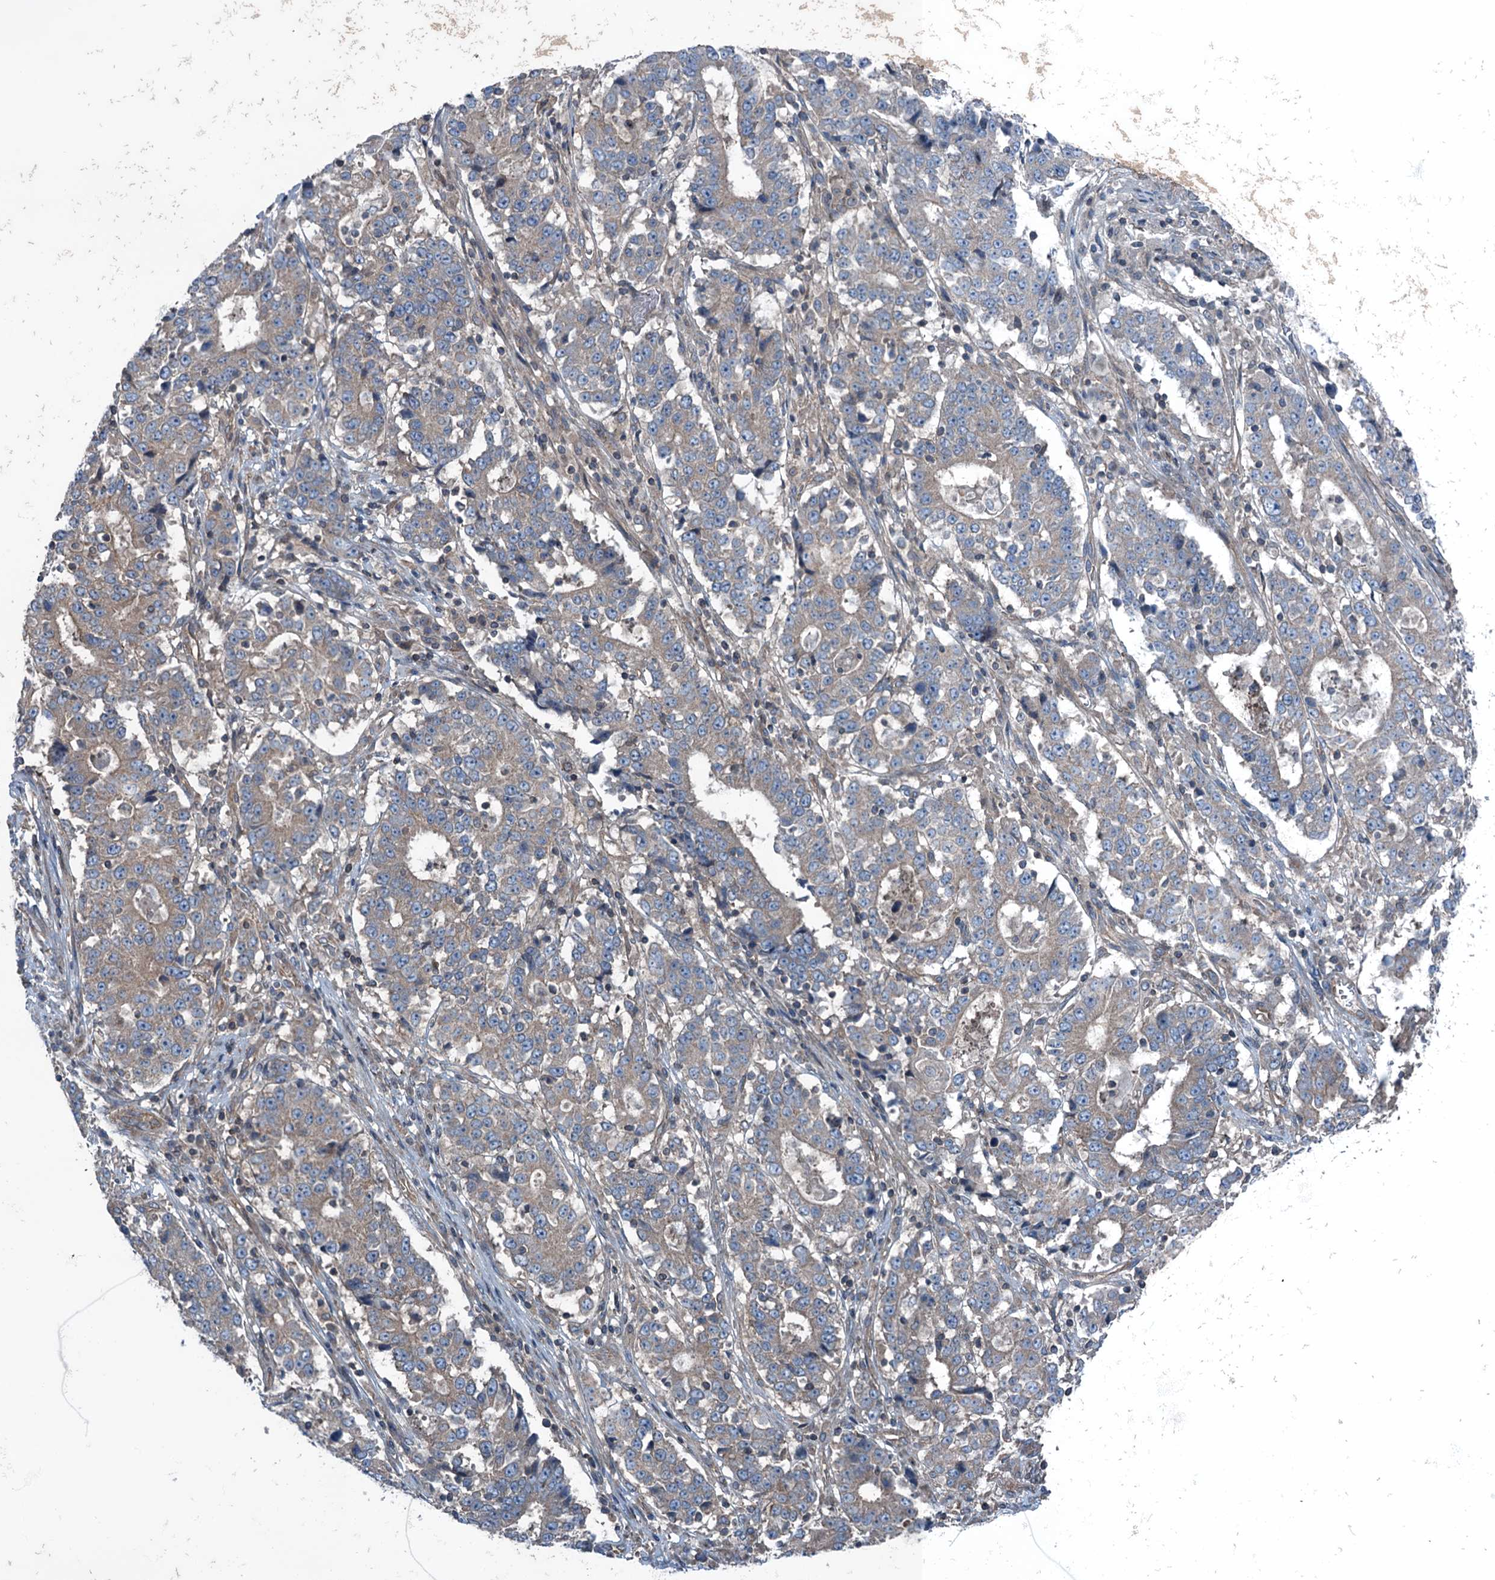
{"staining": {"intensity": "weak", "quantity": ">75%", "location": "cytoplasmic/membranous"}, "tissue": "stomach cancer", "cell_type": "Tumor cells", "image_type": "cancer", "snomed": [{"axis": "morphology", "description": "Adenocarcinoma, NOS"}, {"axis": "topography", "description": "Stomach"}], "caption": "IHC of human stomach adenocarcinoma reveals low levels of weak cytoplasmic/membranous staining in about >75% of tumor cells.", "gene": "TRAPPC8", "patient": {"sex": "male", "age": 59}}